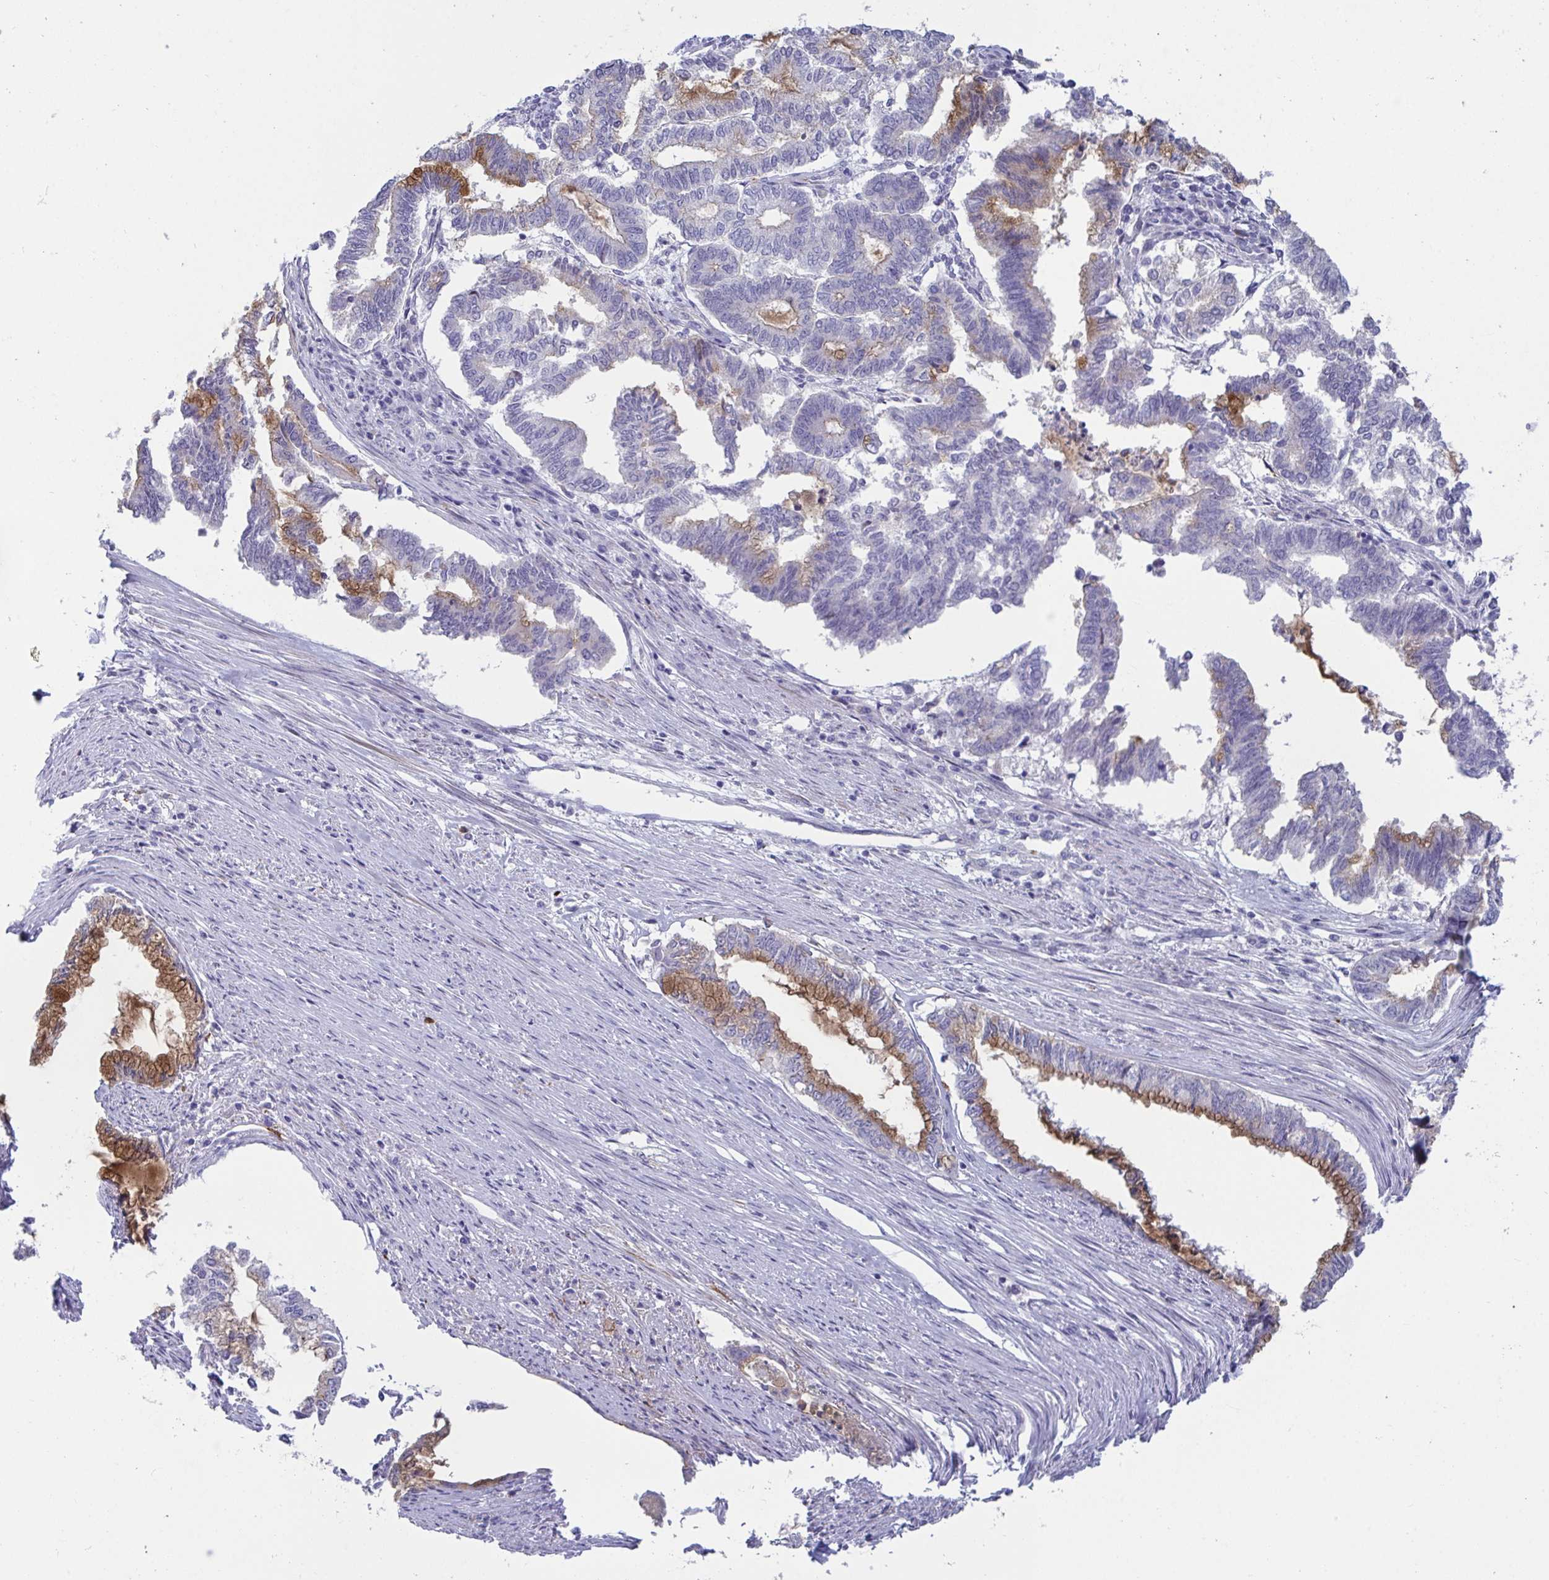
{"staining": {"intensity": "moderate", "quantity": "<25%", "location": "cytoplasmic/membranous"}, "tissue": "endometrial cancer", "cell_type": "Tumor cells", "image_type": "cancer", "snomed": [{"axis": "morphology", "description": "Adenocarcinoma, NOS"}, {"axis": "topography", "description": "Endometrium"}], "caption": "An IHC photomicrograph of neoplastic tissue is shown. Protein staining in brown labels moderate cytoplasmic/membranous positivity in endometrial cancer (adenocarcinoma) within tumor cells.", "gene": "TAS2R38", "patient": {"sex": "female", "age": 79}}